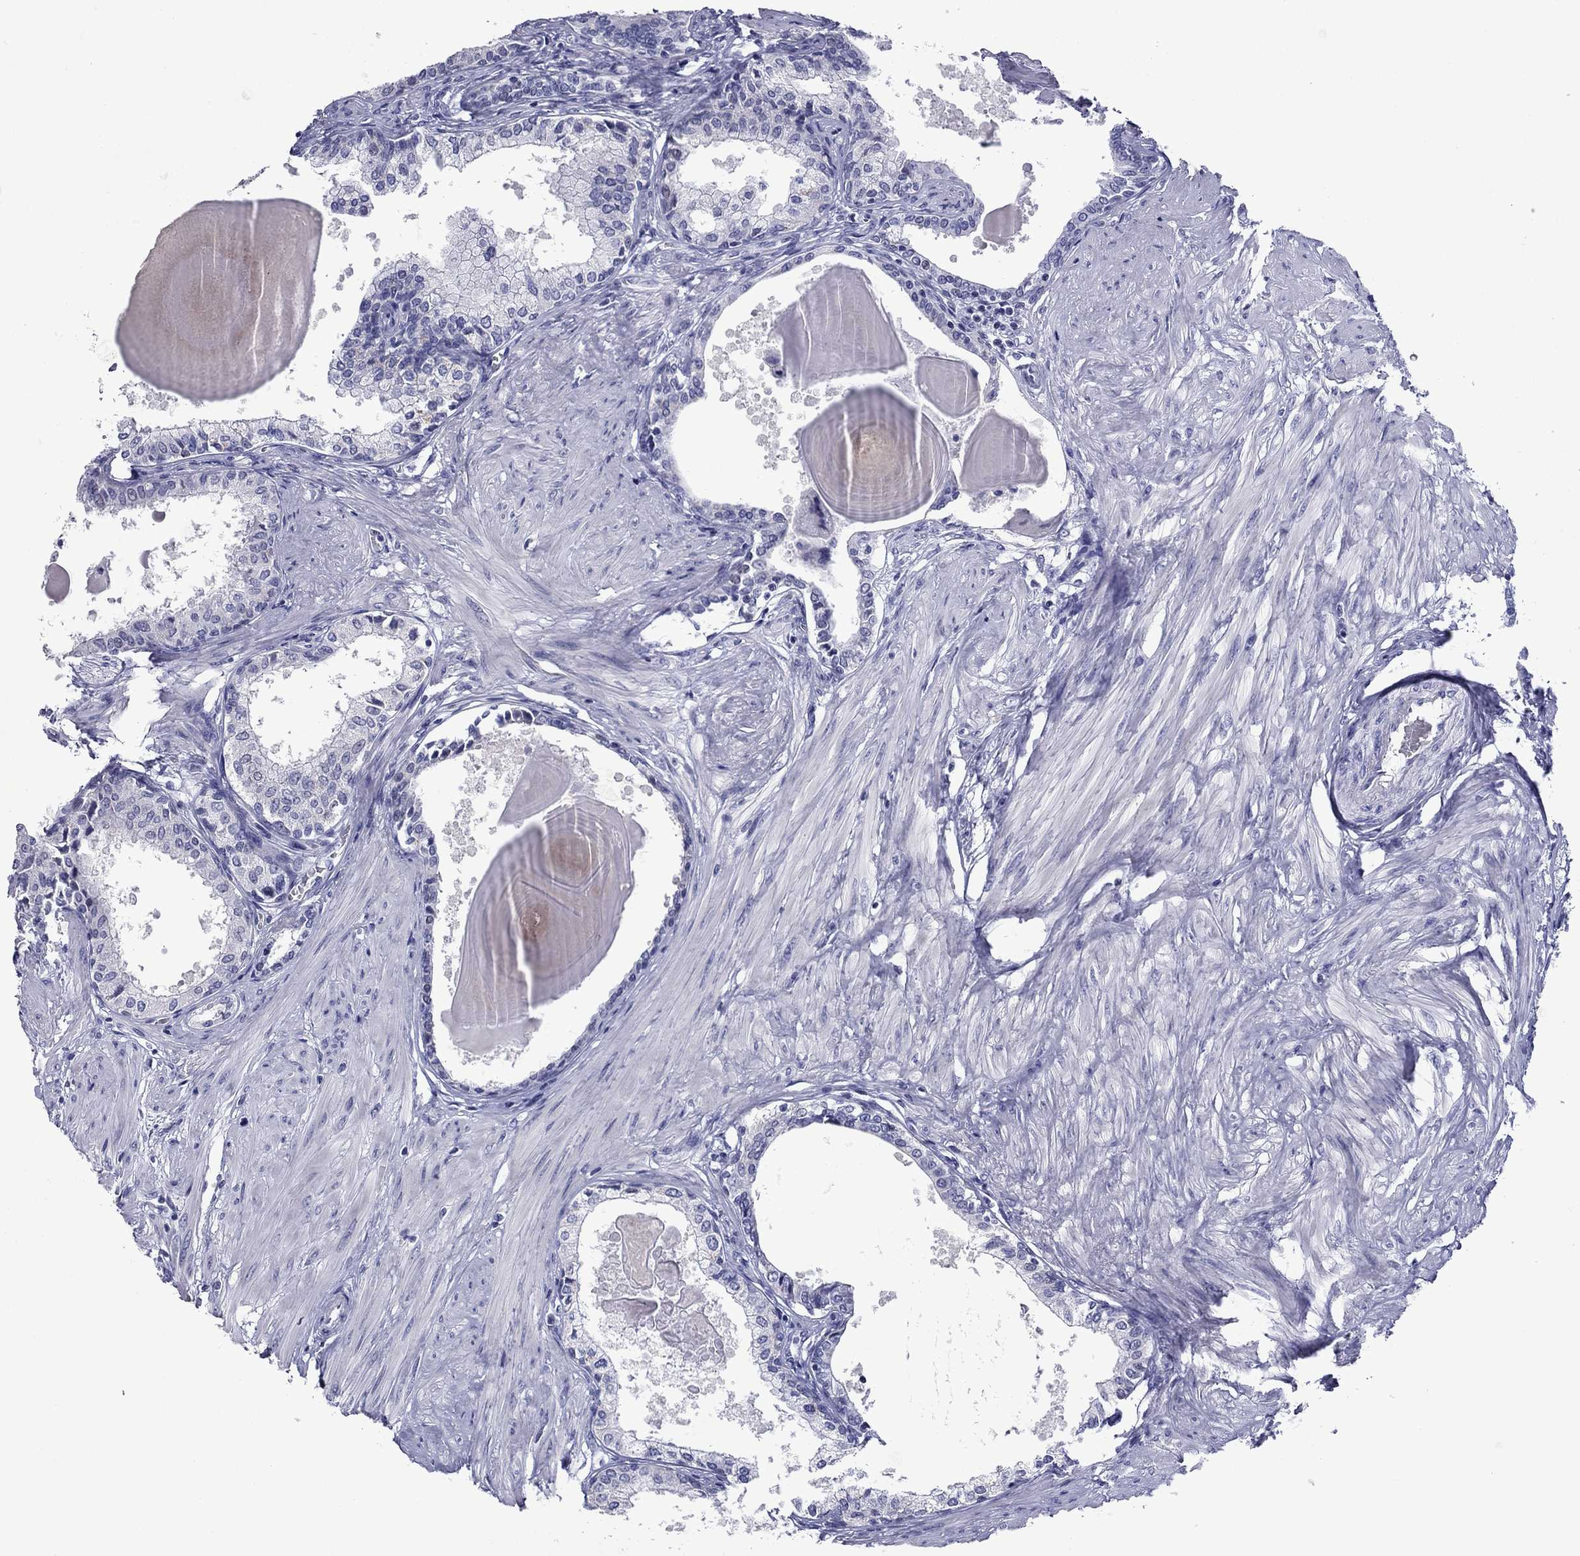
{"staining": {"intensity": "negative", "quantity": "none", "location": "none"}, "tissue": "prostate", "cell_type": "Glandular cells", "image_type": "normal", "snomed": [{"axis": "morphology", "description": "Normal tissue, NOS"}, {"axis": "topography", "description": "Prostate"}], "caption": "Immunohistochemical staining of benign prostate displays no significant positivity in glandular cells.", "gene": "PIWIL1", "patient": {"sex": "male", "age": 63}}